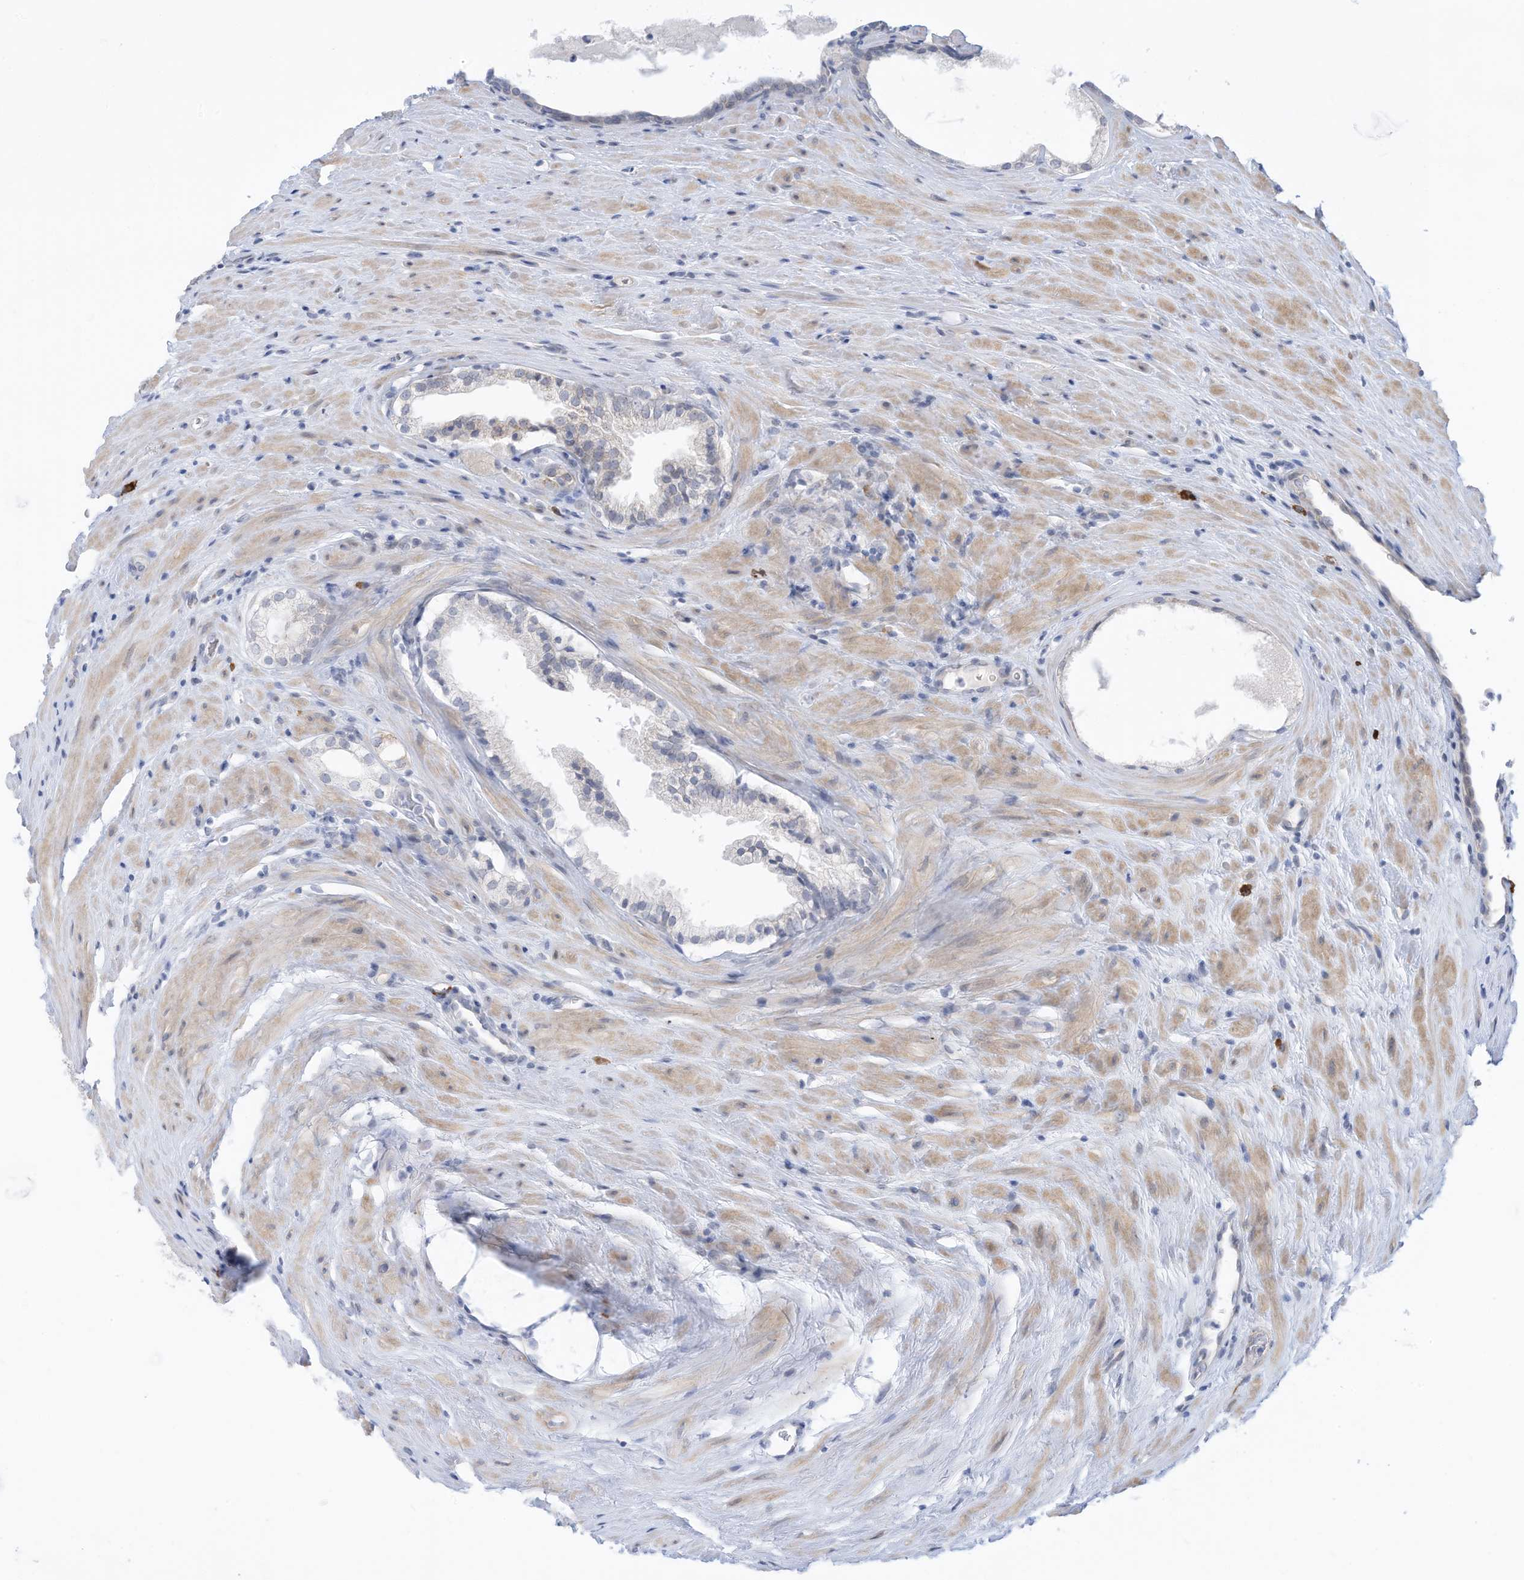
{"staining": {"intensity": "negative", "quantity": "none", "location": "none"}, "tissue": "prostate cancer", "cell_type": "Tumor cells", "image_type": "cancer", "snomed": [{"axis": "morphology", "description": "Adenocarcinoma, High grade"}, {"axis": "topography", "description": "Prostate"}], "caption": "Tumor cells are negative for protein expression in human prostate adenocarcinoma (high-grade).", "gene": "ZNF292", "patient": {"sex": "male", "age": 73}}